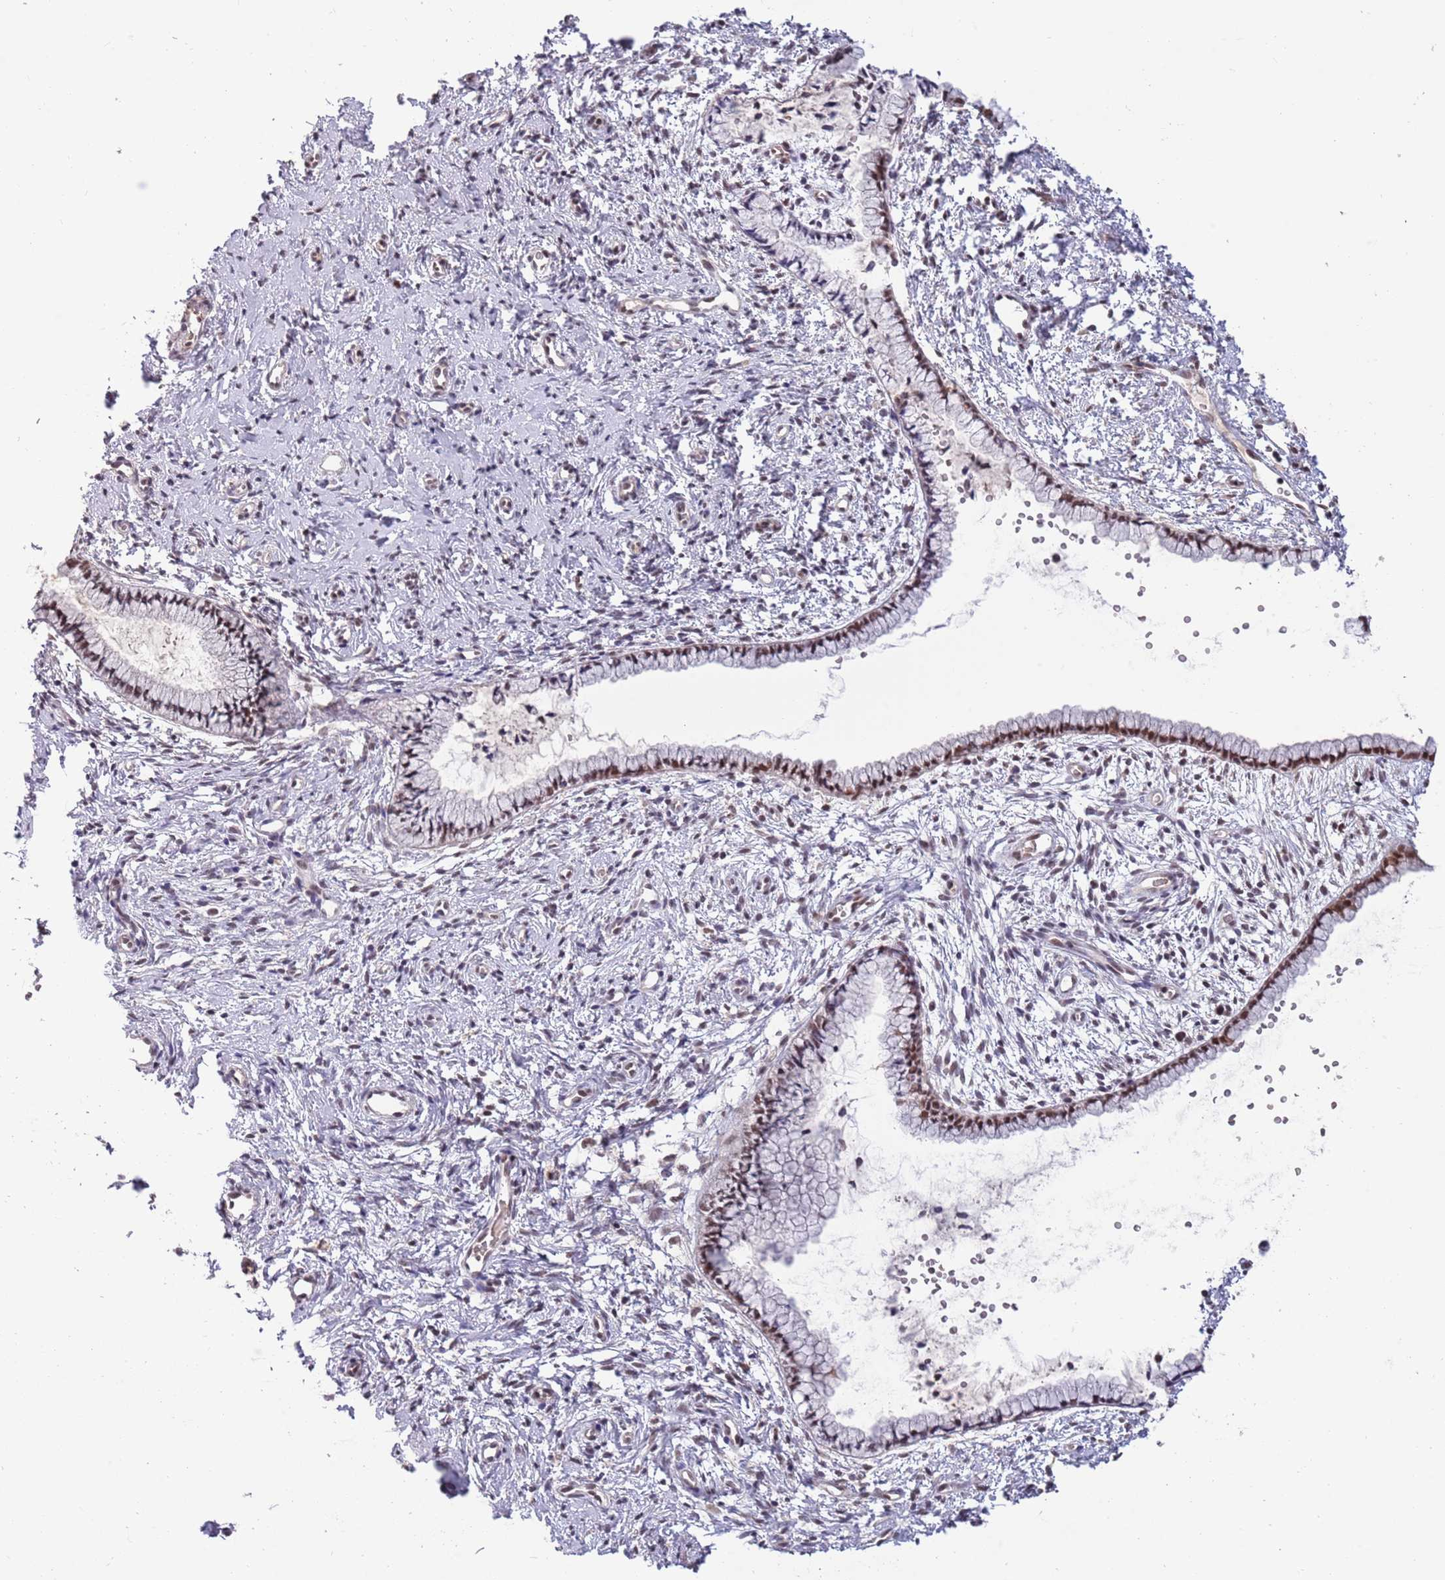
{"staining": {"intensity": "moderate", "quantity": "25%-75%", "location": "nuclear"}, "tissue": "cervix", "cell_type": "Glandular cells", "image_type": "normal", "snomed": [{"axis": "morphology", "description": "Normal tissue, NOS"}, {"axis": "topography", "description": "Cervix"}], "caption": "High-power microscopy captured an IHC image of benign cervix, revealing moderate nuclear positivity in approximately 25%-75% of glandular cells.", "gene": "ZBTB7A", "patient": {"sex": "female", "age": 57}}